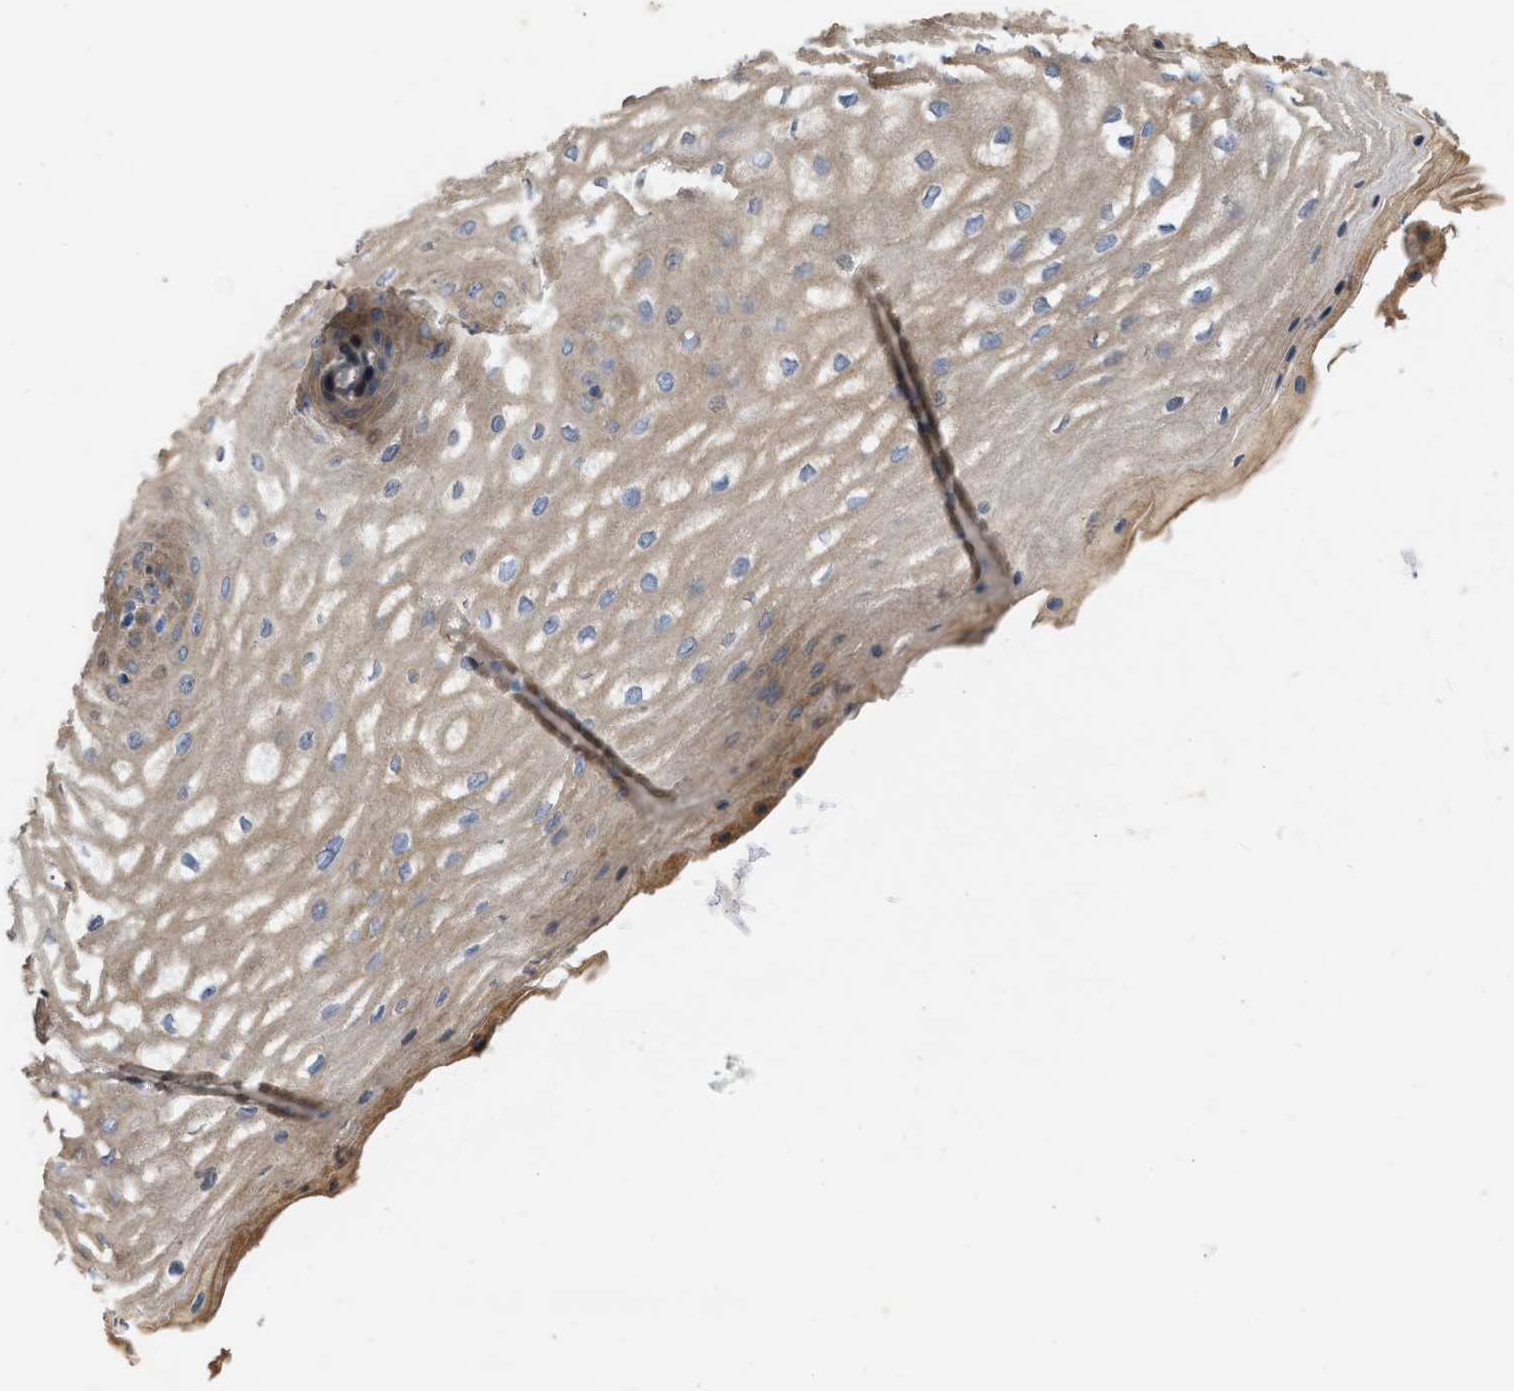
{"staining": {"intensity": "weak", "quantity": ">75%", "location": "cytoplasmic/membranous"}, "tissue": "esophagus", "cell_type": "Squamous epithelial cells", "image_type": "normal", "snomed": [{"axis": "morphology", "description": "Normal tissue, NOS"}, {"axis": "topography", "description": "Esophagus"}], "caption": "High-magnification brightfield microscopy of normal esophagus stained with DAB (brown) and counterstained with hematoxylin (blue). squamous epithelial cells exhibit weak cytoplasmic/membranous staining is seen in approximately>75% of cells. (IHC, brightfield microscopy, high magnification).", "gene": "SLC4A11", "patient": {"sex": "male", "age": 54}}